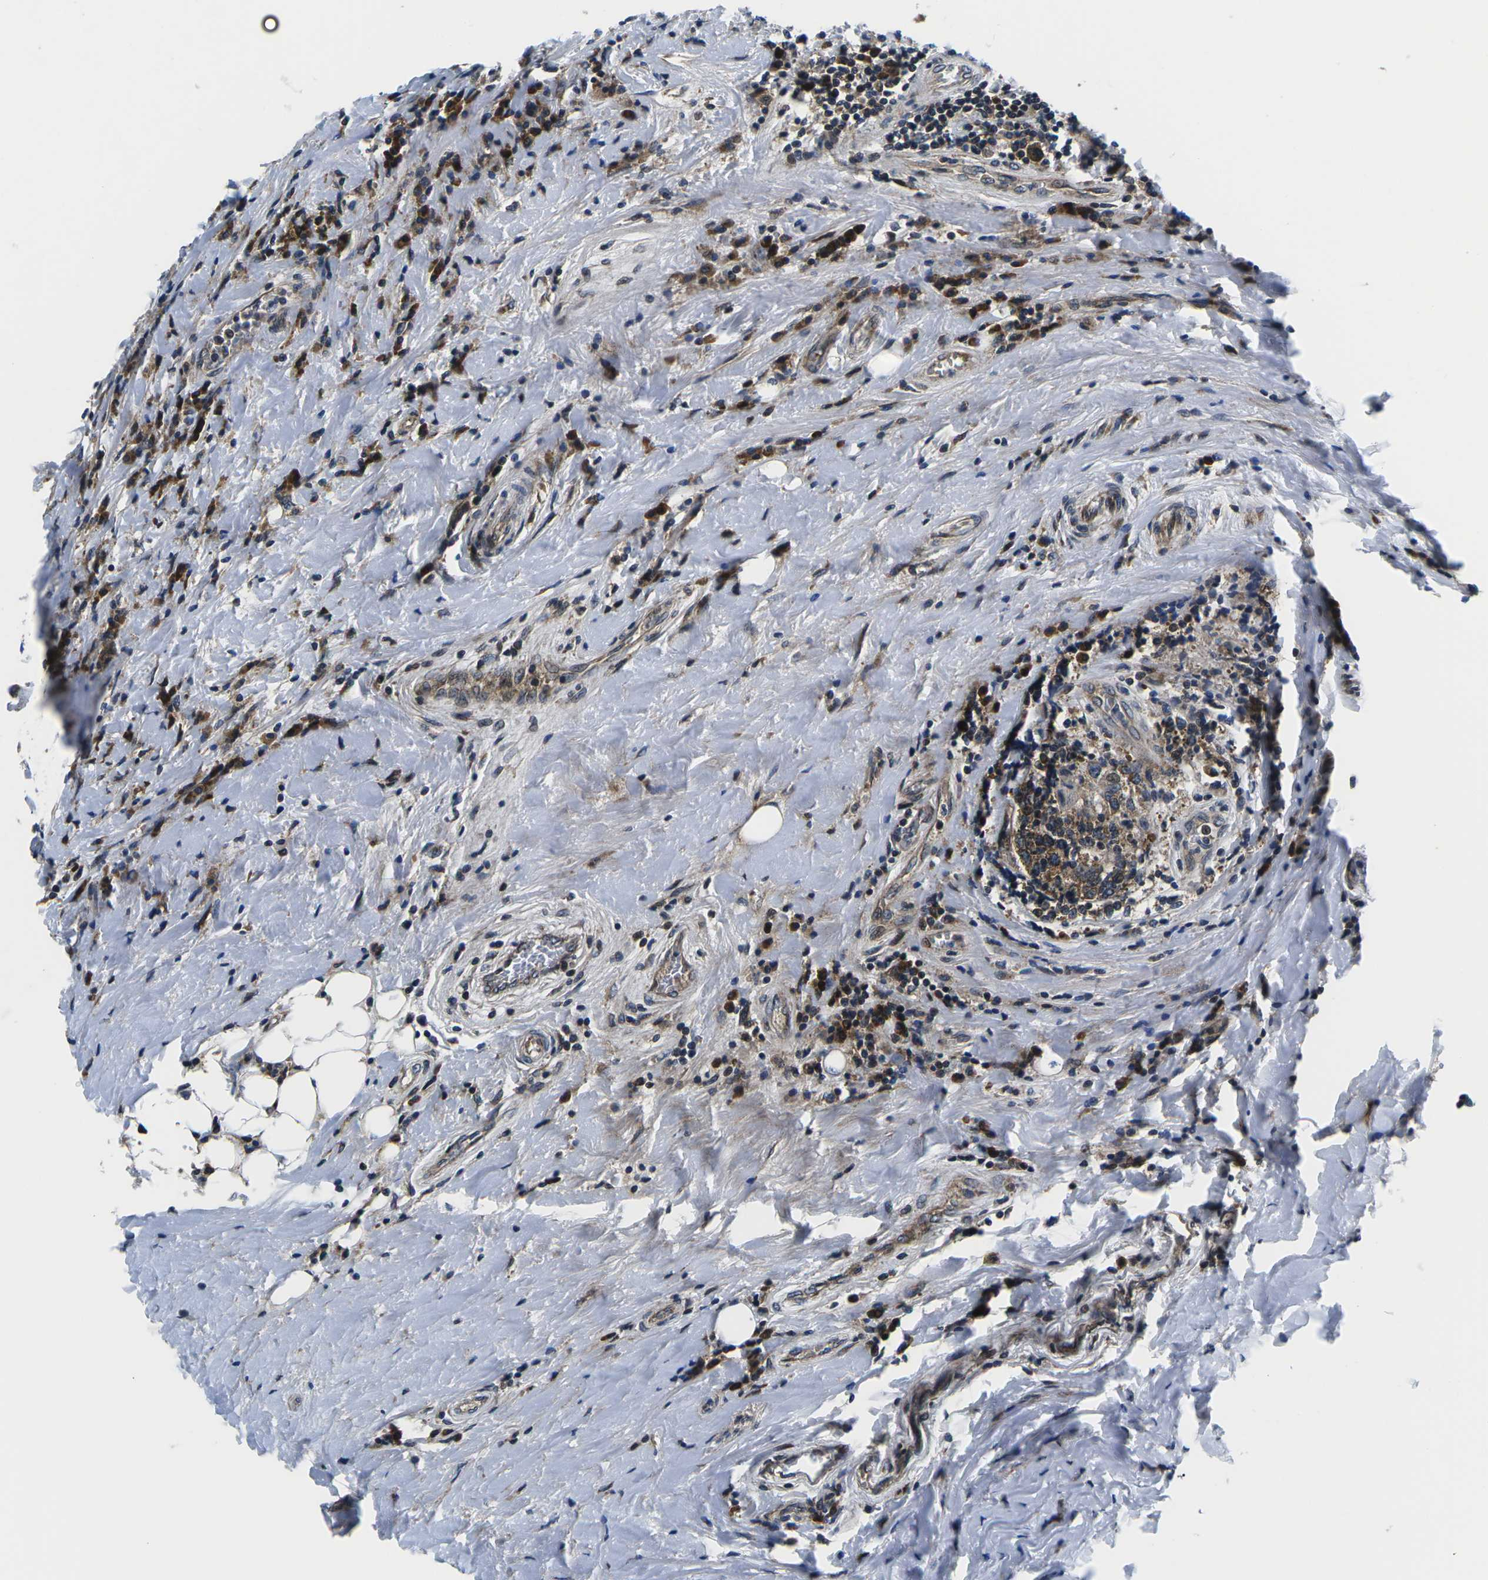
{"staining": {"intensity": "moderate", "quantity": ">75%", "location": "cytoplasmic/membranous"}, "tissue": "breast cancer", "cell_type": "Tumor cells", "image_type": "cancer", "snomed": [{"axis": "morphology", "description": "Duct carcinoma"}, {"axis": "topography", "description": "Breast"}], "caption": "Breast intraductal carcinoma stained for a protein displays moderate cytoplasmic/membranous positivity in tumor cells.", "gene": "EIF4E", "patient": {"sex": "female", "age": 27}}